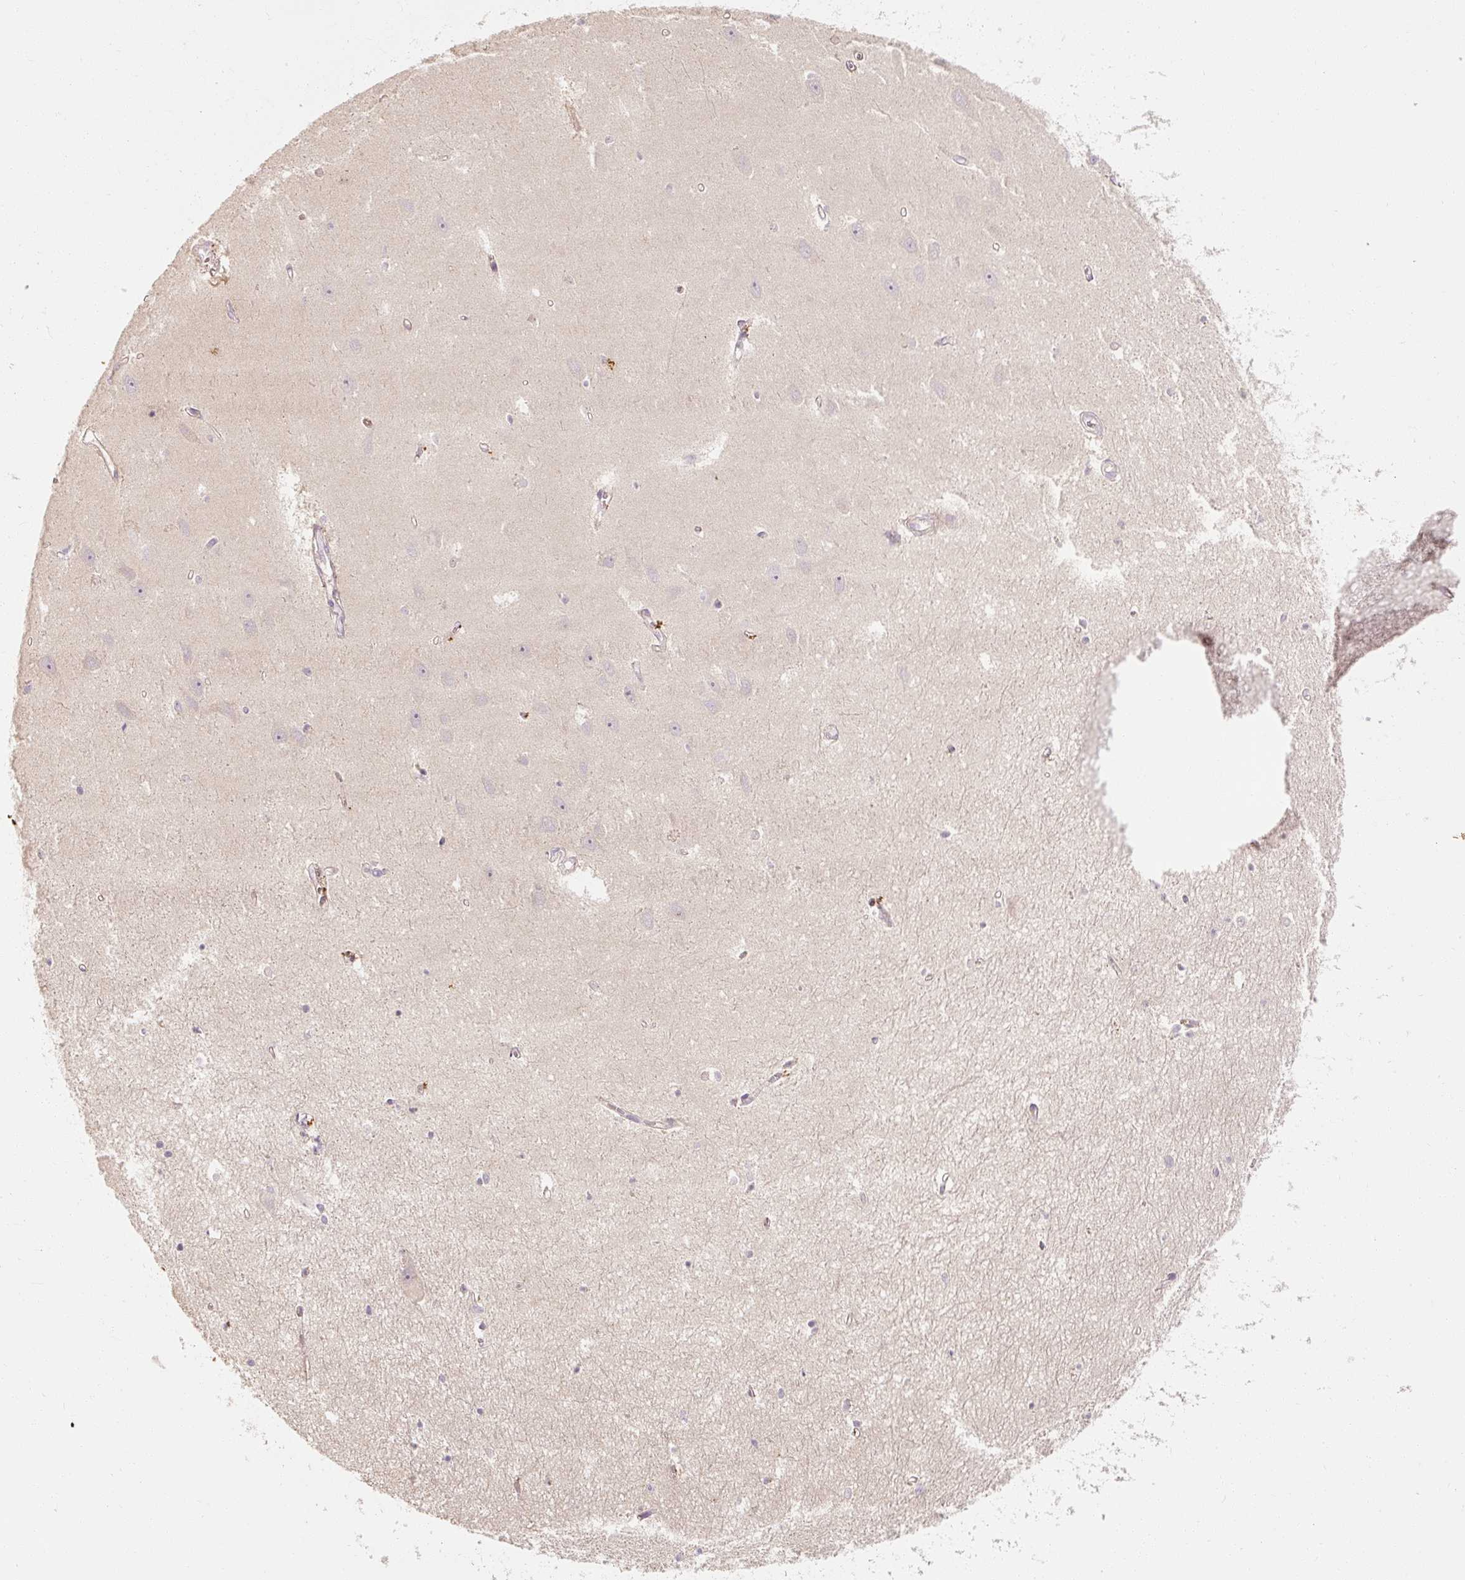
{"staining": {"intensity": "negative", "quantity": "none", "location": "none"}, "tissue": "hippocampus", "cell_type": "Glial cells", "image_type": "normal", "snomed": [{"axis": "morphology", "description": "Normal tissue, NOS"}, {"axis": "topography", "description": "Hippocampus"}], "caption": "DAB (3,3'-diaminobenzidine) immunohistochemical staining of unremarkable hippocampus exhibits no significant staining in glial cells.", "gene": "RB1CC1", "patient": {"sex": "female", "age": 64}}